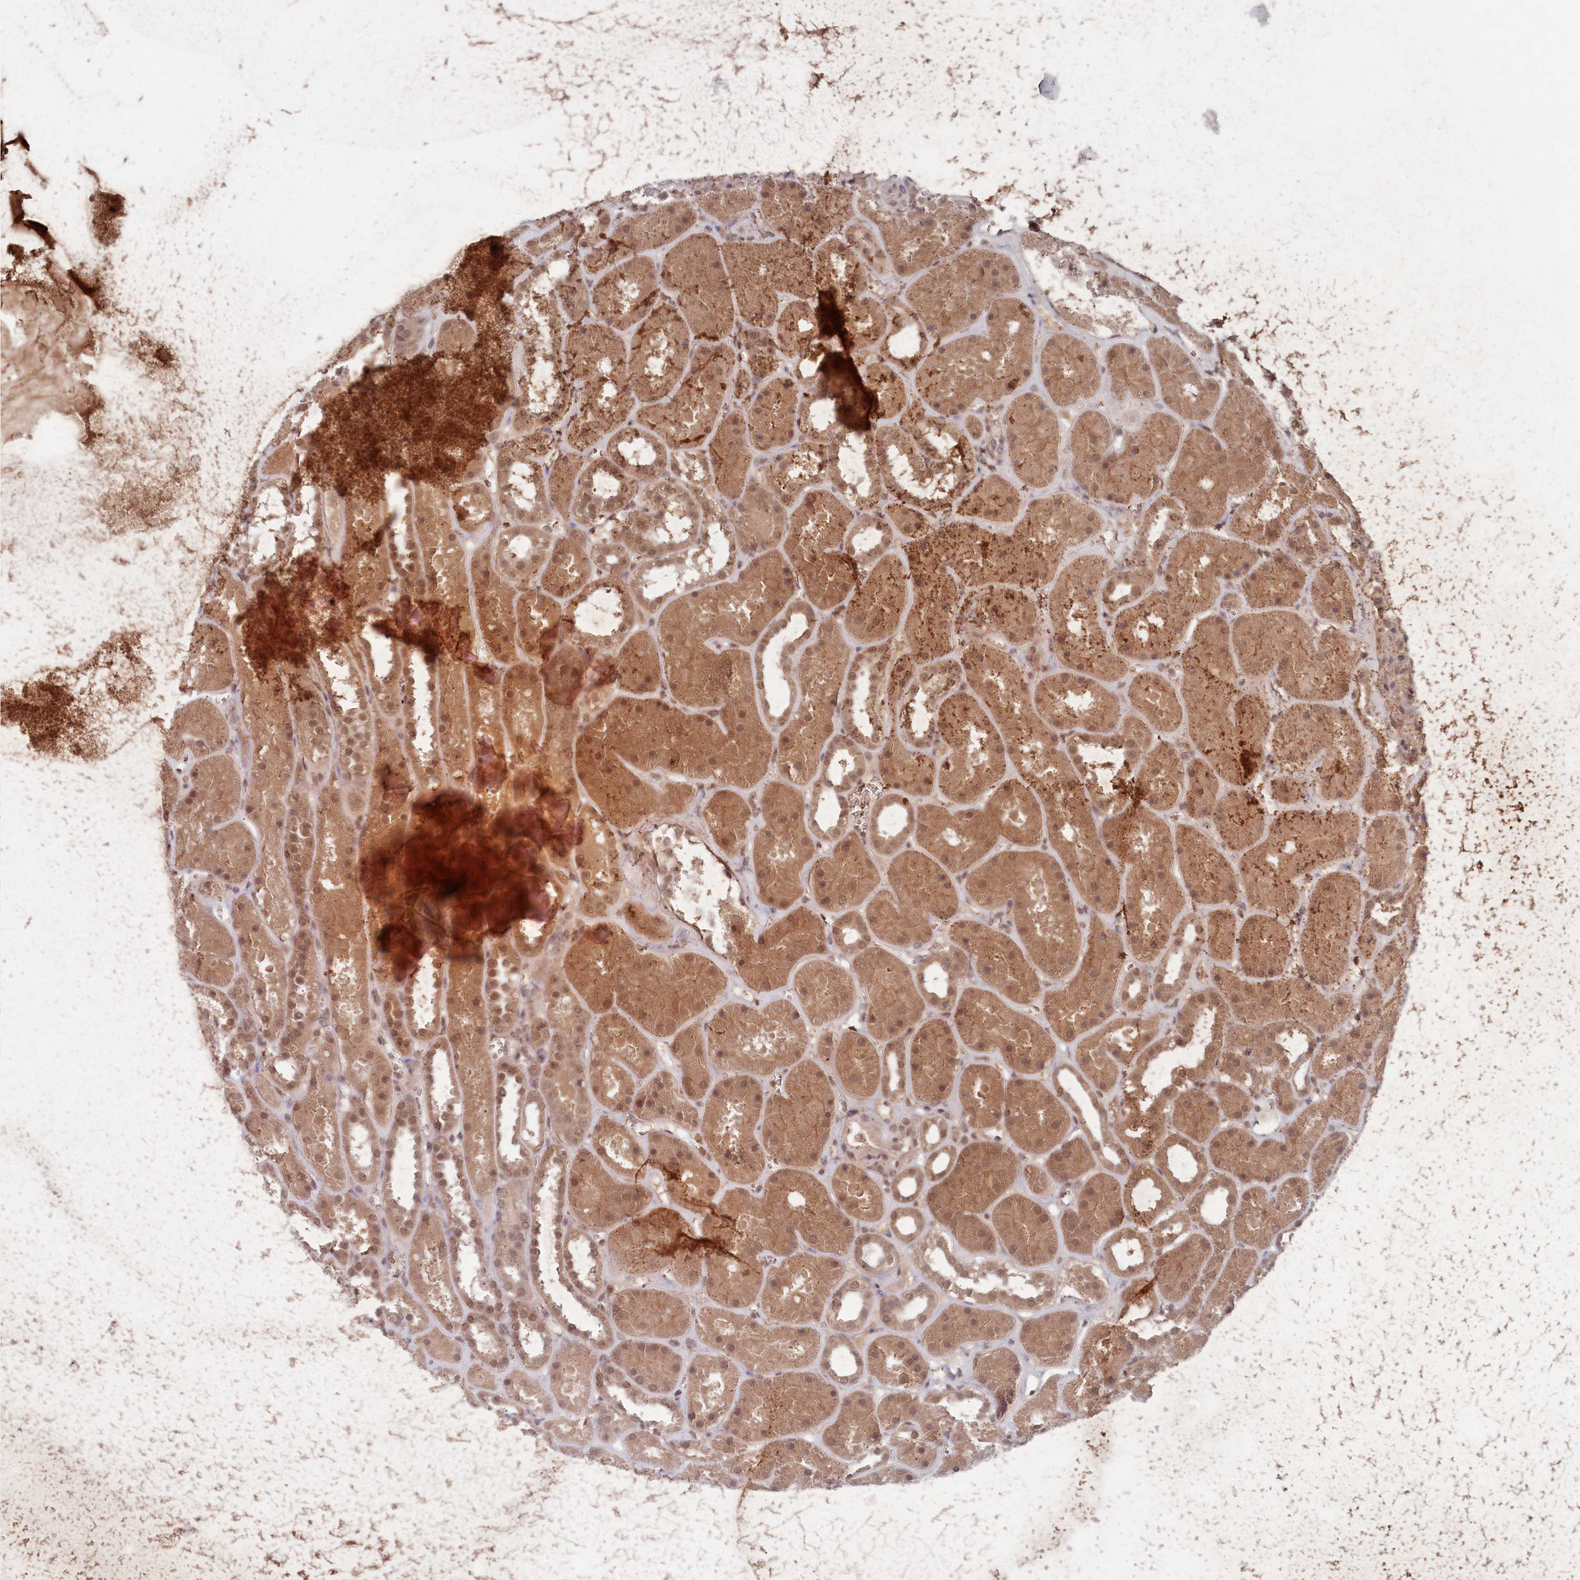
{"staining": {"intensity": "moderate", "quantity": ">75%", "location": "cytoplasmic/membranous"}, "tissue": "kidney", "cell_type": "Cells in glomeruli", "image_type": "normal", "snomed": [{"axis": "morphology", "description": "Normal tissue, NOS"}, {"axis": "topography", "description": "Kidney"}], "caption": "IHC photomicrograph of normal kidney stained for a protein (brown), which demonstrates medium levels of moderate cytoplasmic/membranous staining in approximately >75% of cells in glomeruli.", "gene": "BORCS7", "patient": {"sex": "female", "age": 41}}